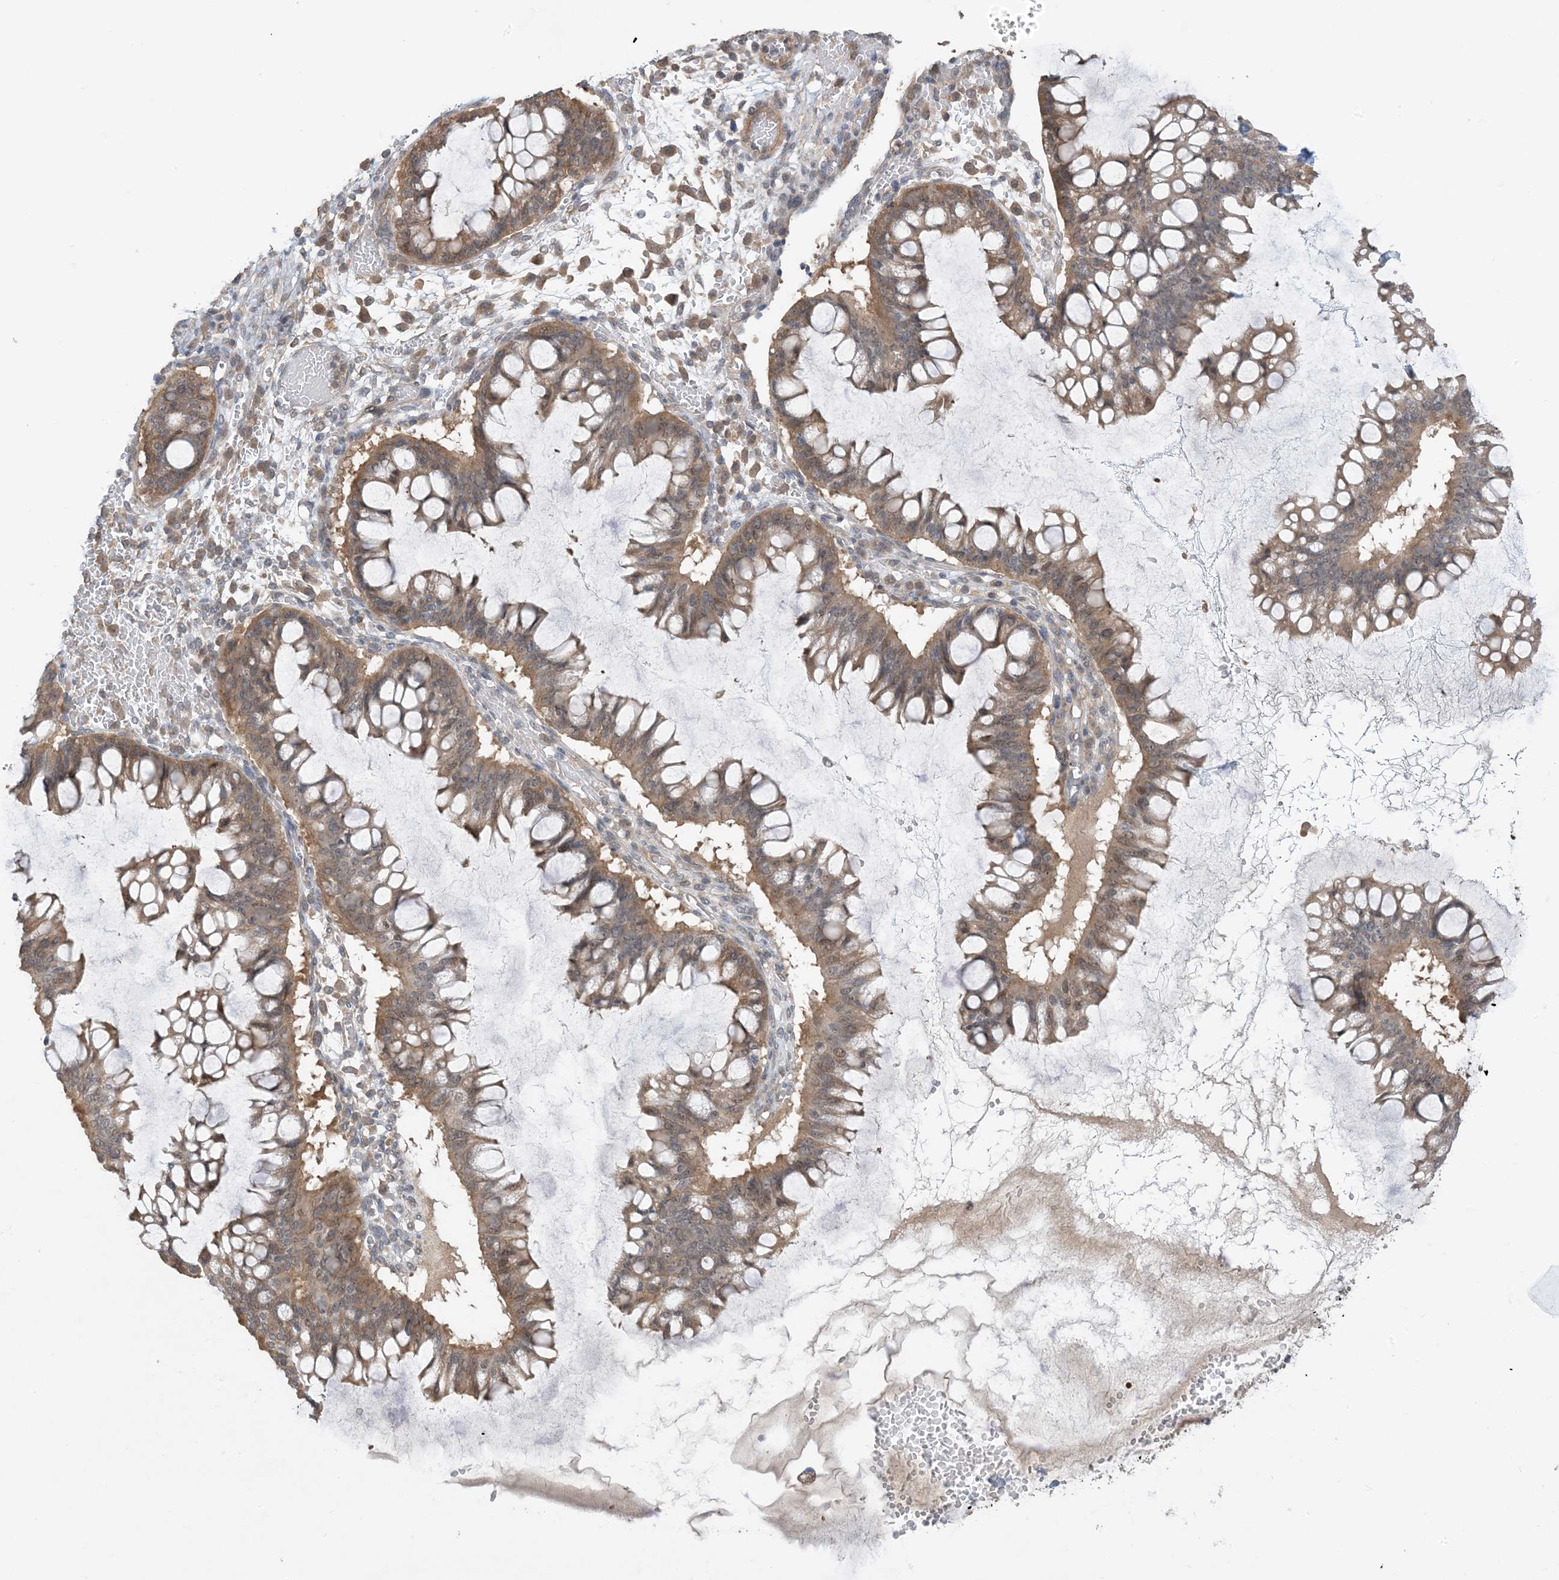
{"staining": {"intensity": "moderate", "quantity": ">75%", "location": "cytoplasmic/membranous"}, "tissue": "ovarian cancer", "cell_type": "Tumor cells", "image_type": "cancer", "snomed": [{"axis": "morphology", "description": "Cystadenocarcinoma, mucinous, NOS"}, {"axis": "topography", "description": "Ovary"}], "caption": "A histopathology image of human ovarian mucinous cystadenocarcinoma stained for a protein shows moderate cytoplasmic/membranous brown staining in tumor cells.", "gene": "WDR26", "patient": {"sex": "female", "age": 73}}